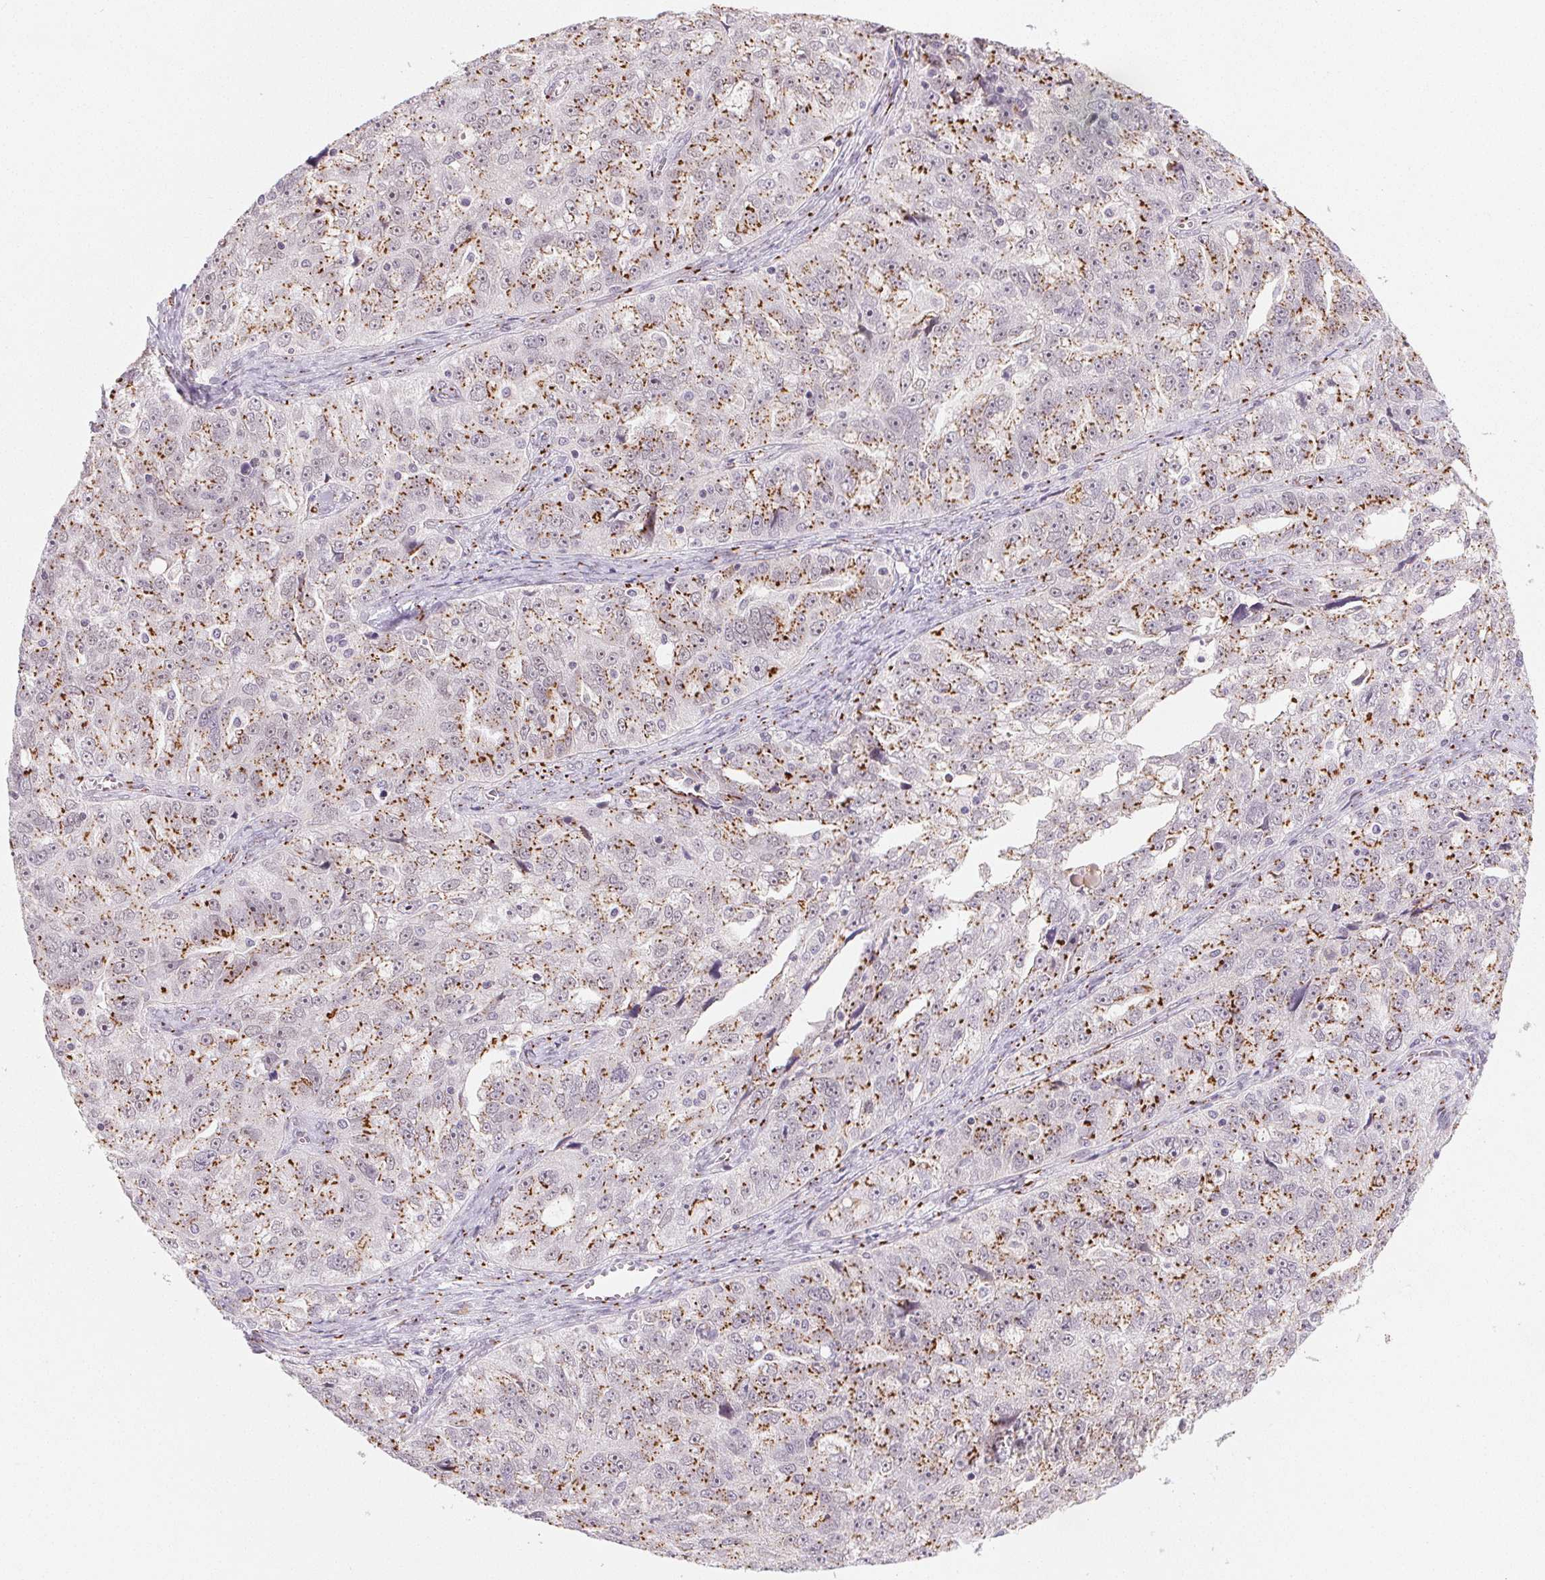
{"staining": {"intensity": "strong", "quantity": "25%-75%", "location": "cytoplasmic/membranous"}, "tissue": "ovarian cancer", "cell_type": "Tumor cells", "image_type": "cancer", "snomed": [{"axis": "morphology", "description": "Cystadenocarcinoma, serous, NOS"}, {"axis": "topography", "description": "Ovary"}], "caption": "Immunohistochemical staining of human serous cystadenocarcinoma (ovarian) displays strong cytoplasmic/membranous protein positivity in about 25%-75% of tumor cells.", "gene": "RAB22A", "patient": {"sex": "female", "age": 51}}